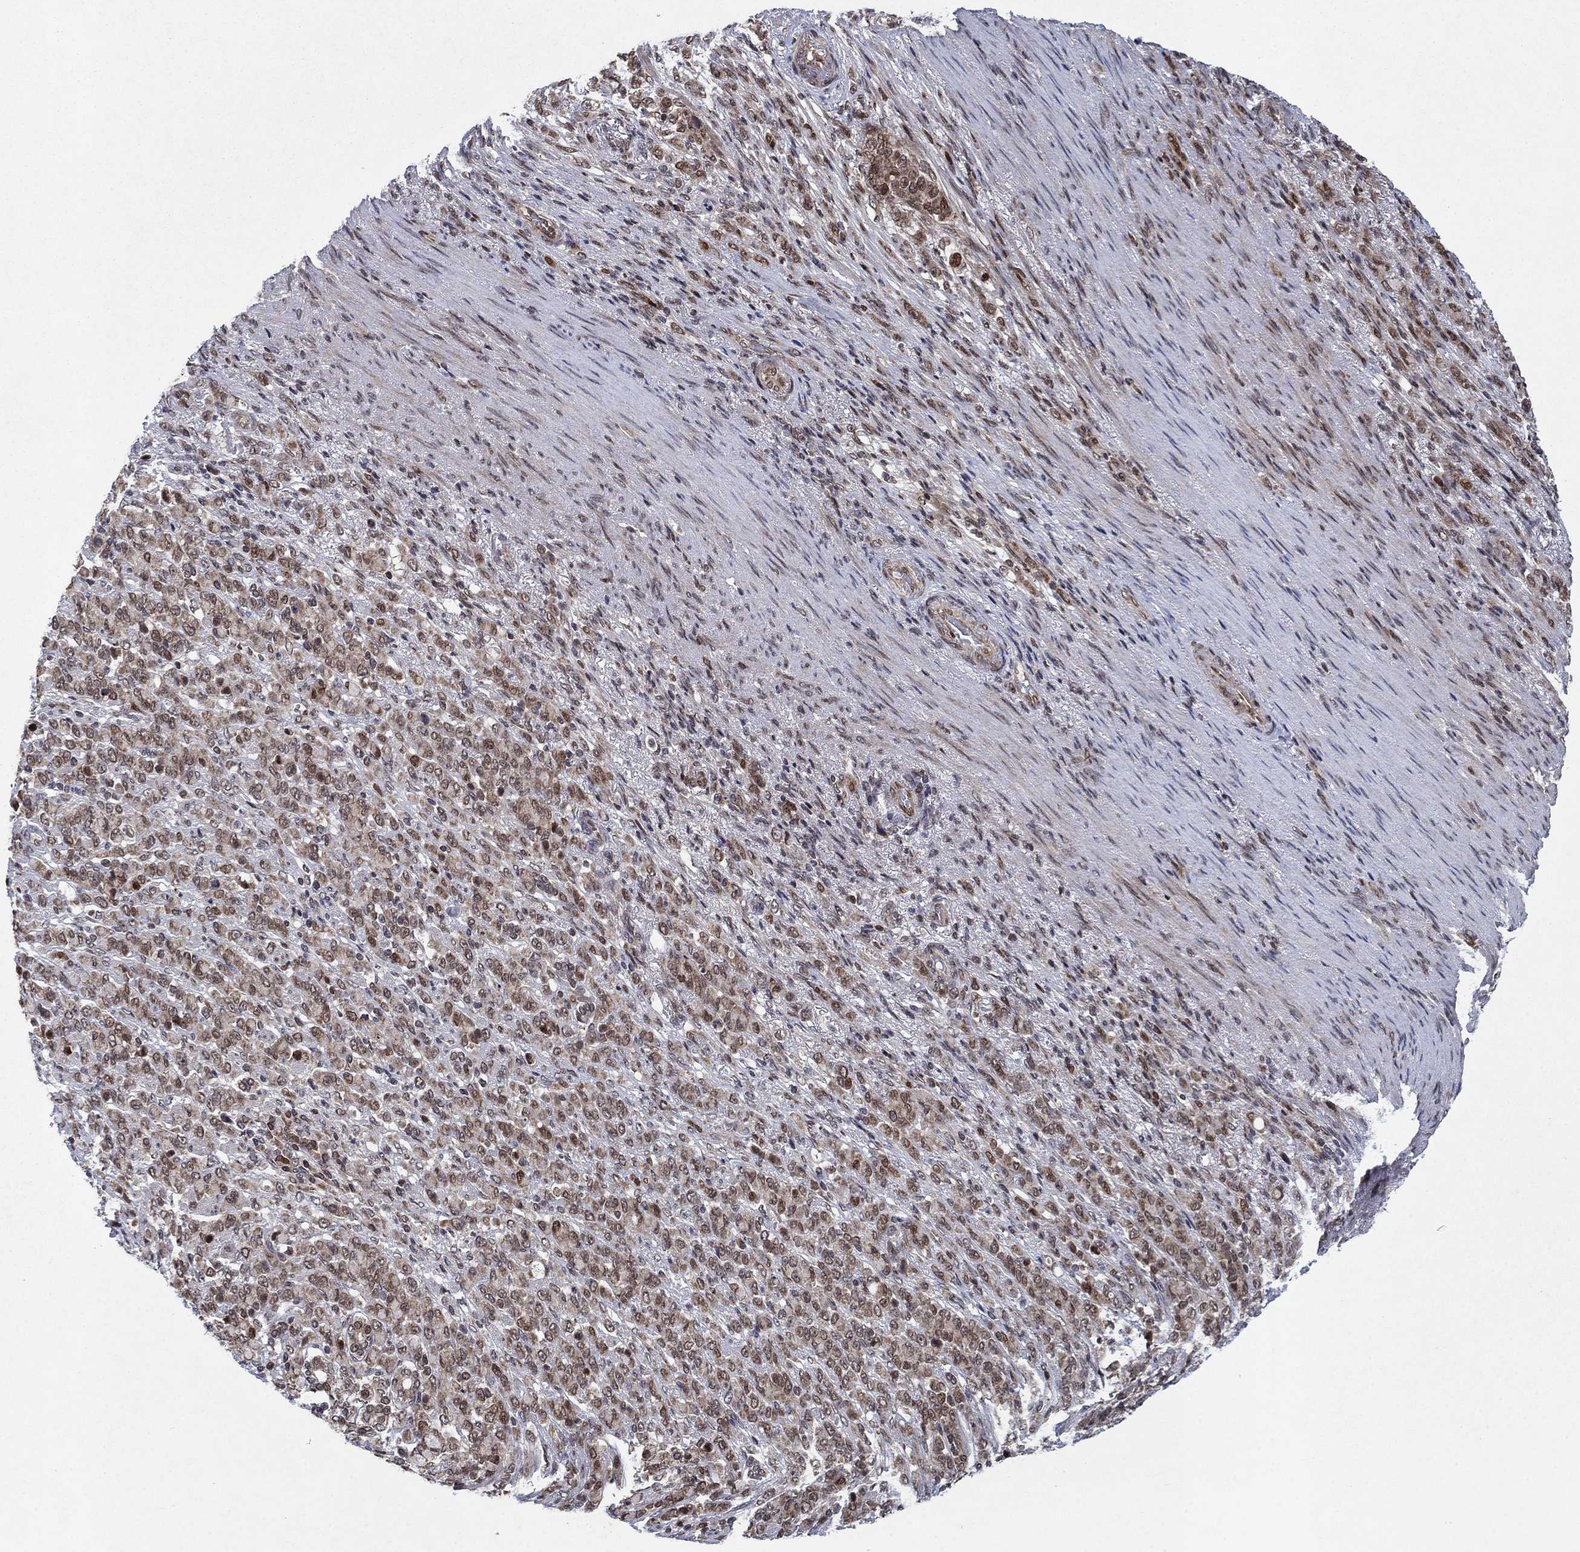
{"staining": {"intensity": "weak", "quantity": "25%-75%", "location": "cytoplasmic/membranous,nuclear"}, "tissue": "stomach cancer", "cell_type": "Tumor cells", "image_type": "cancer", "snomed": [{"axis": "morphology", "description": "Normal tissue, NOS"}, {"axis": "morphology", "description": "Adenocarcinoma, NOS"}, {"axis": "topography", "description": "Stomach"}], "caption": "Immunohistochemical staining of human stomach cancer (adenocarcinoma) reveals low levels of weak cytoplasmic/membranous and nuclear expression in about 25%-75% of tumor cells.", "gene": "PRICKLE4", "patient": {"sex": "female", "age": 79}}